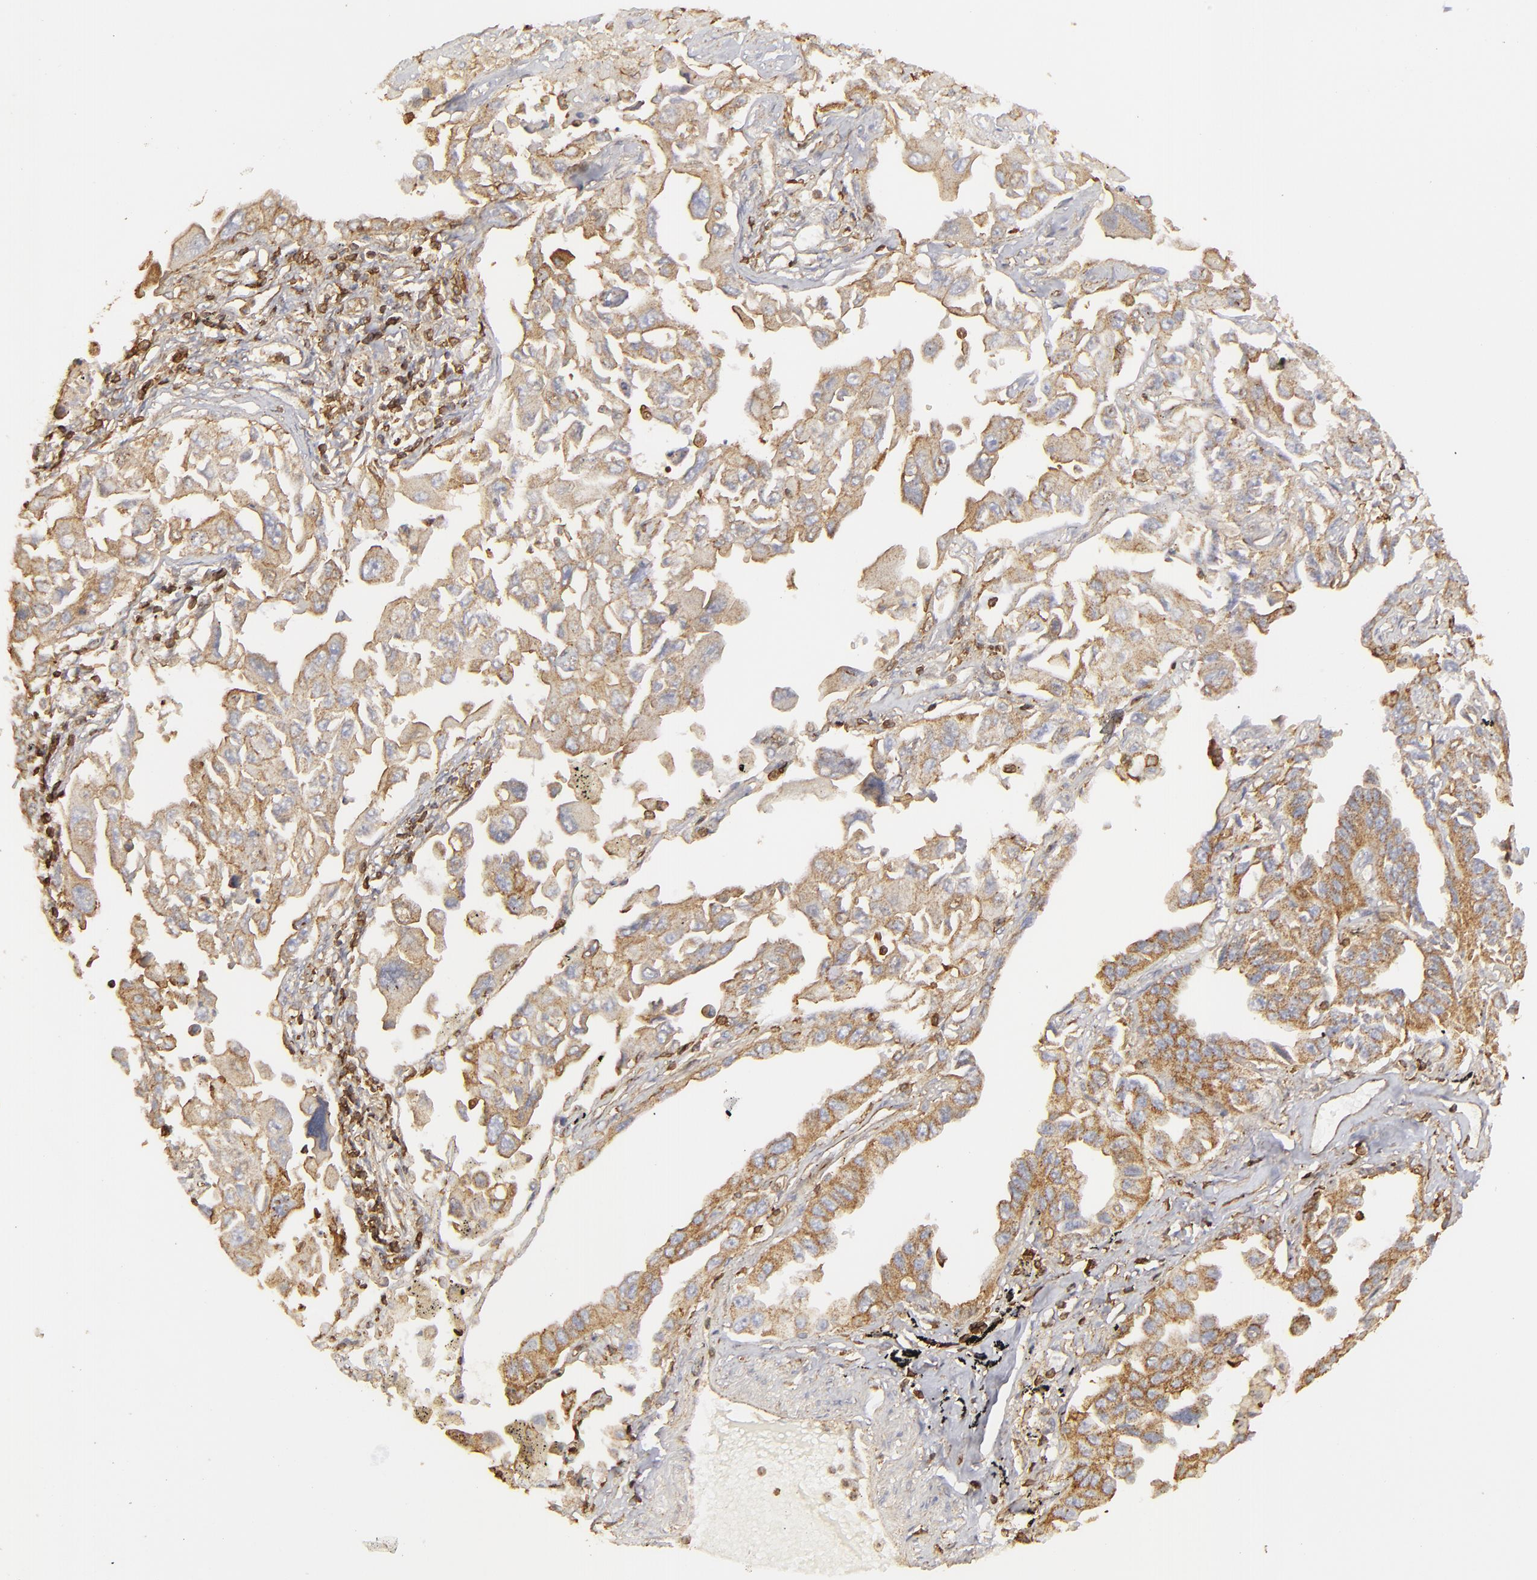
{"staining": {"intensity": "weak", "quantity": ">75%", "location": "cytoplasmic/membranous"}, "tissue": "lung cancer", "cell_type": "Tumor cells", "image_type": "cancer", "snomed": [{"axis": "morphology", "description": "Adenocarcinoma, NOS"}, {"axis": "topography", "description": "Lung"}], "caption": "Immunohistochemistry (IHC) of human lung adenocarcinoma reveals low levels of weak cytoplasmic/membranous staining in about >75% of tumor cells.", "gene": "ACTB", "patient": {"sex": "male", "age": 64}}